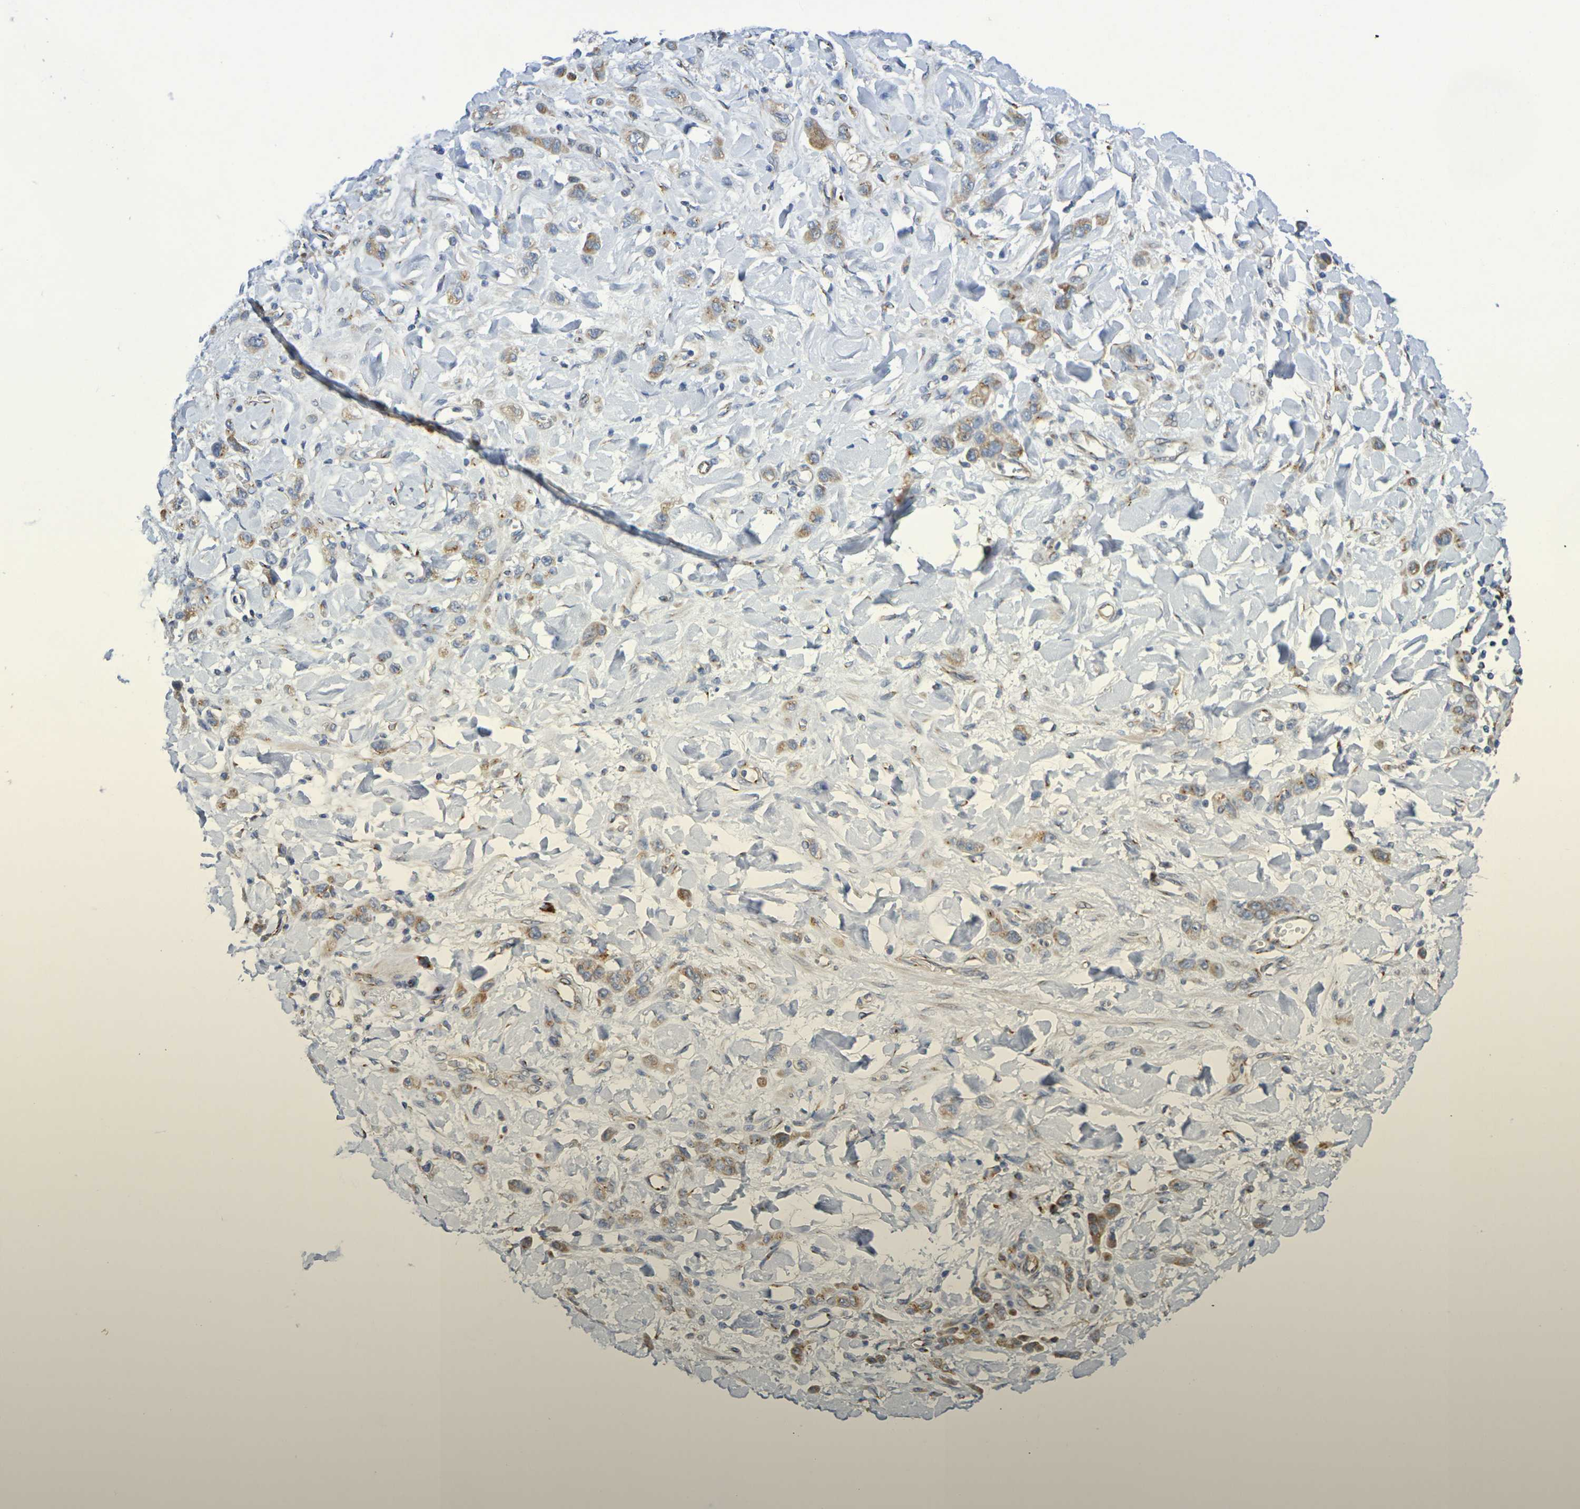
{"staining": {"intensity": "moderate", "quantity": ">75%", "location": "cytoplasmic/membranous"}, "tissue": "stomach cancer", "cell_type": "Tumor cells", "image_type": "cancer", "snomed": [{"axis": "morphology", "description": "Normal tissue, NOS"}, {"axis": "morphology", "description": "Adenocarcinoma, NOS"}, {"axis": "topography", "description": "Stomach"}], "caption": "Adenocarcinoma (stomach) was stained to show a protein in brown. There is medium levels of moderate cytoplasmic/membranous expression in about >75% of tumor cells.", "gene": "DCP2", "patient": {"sex": "male", "age": 82}}